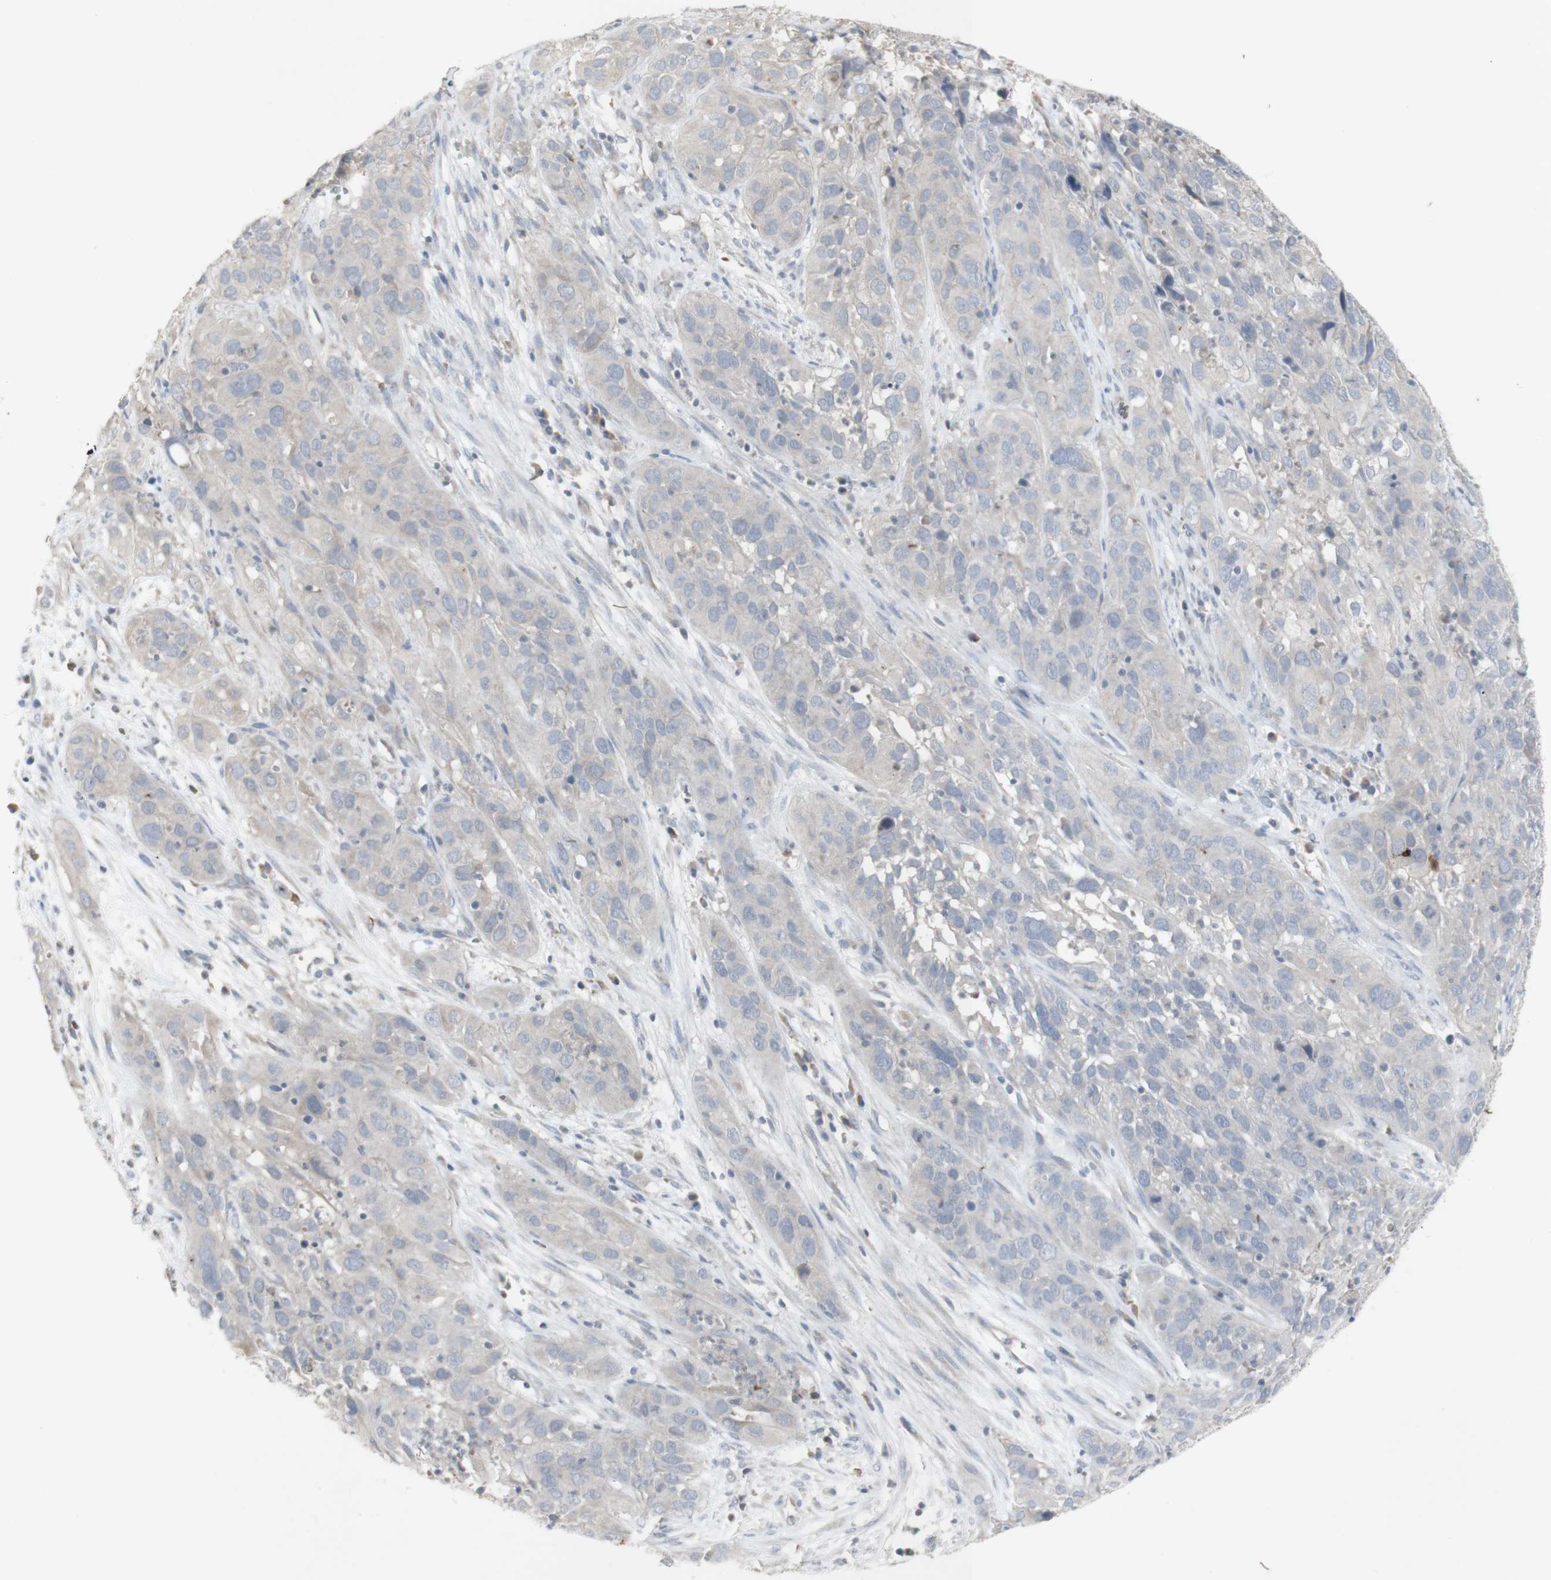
{"staining": {"intensity": "weak", "quantity": ">75%", "location": "cytoplasmic/membranous"}, "tissue": "cervical cancer", "cell_type": "Tumor cells", "image_type": "cancer", "snomed": [{"axis": "morphology", "description": "Squamous cell carcinoma, NOS"}, {"axis": "topography", "description": "Cervix"}], "caption": "A histopathology image of cervical squamous cell carcinoma stained for a protein reveals weak cytoplasmic/membranous brown staining in tumor cells.", "gene": "INS", "patient": {"sex": "female", "age": 32}}